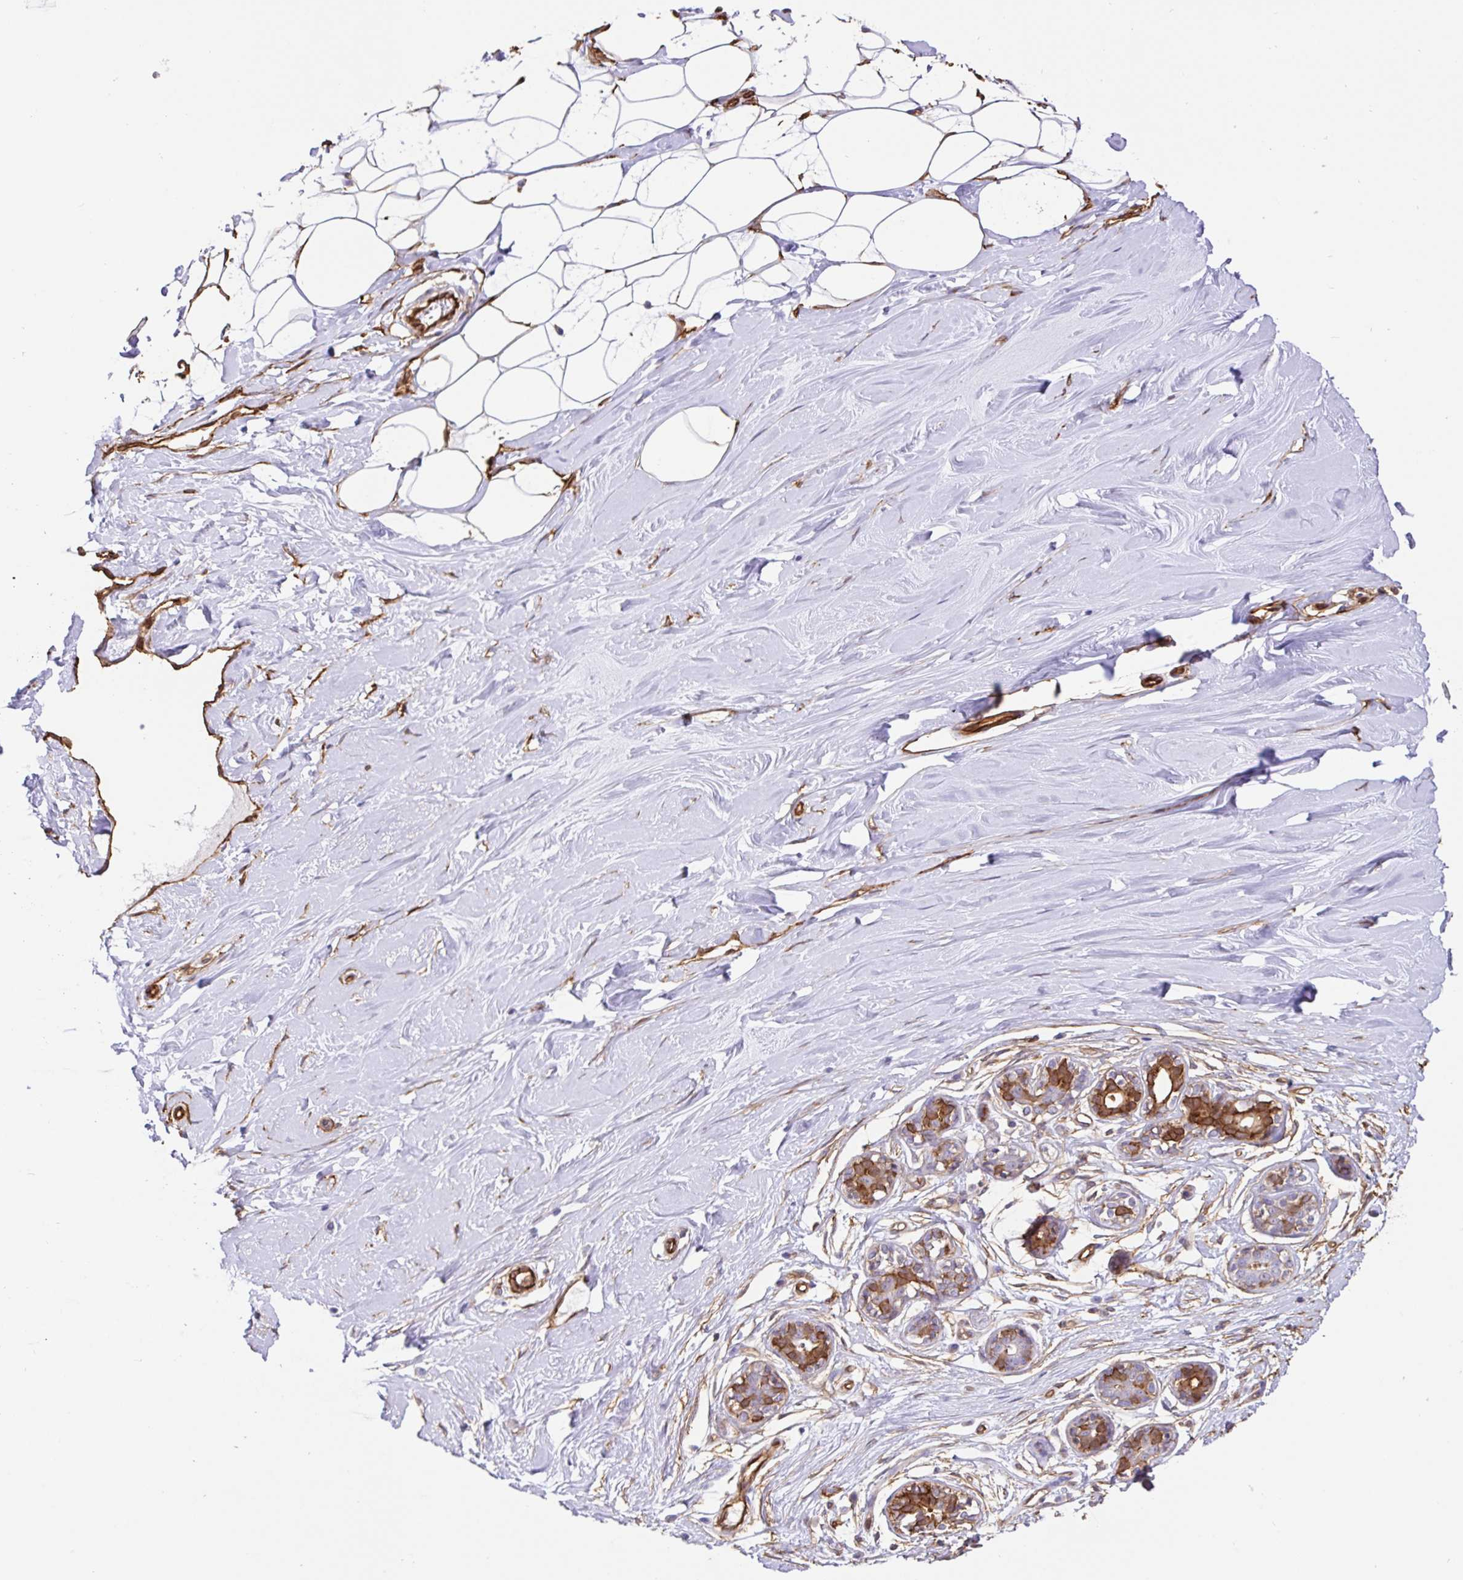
{"staining": {"intensity": "moderate", "quantity": "25%-75%", "location": "cytoplasmic/membranous"}, "tissue": "breast", "cell_type": "Adipocytes", "image_type": "normal", "snomed": [{"axis": "morphology", "description": "Normal tissue, NOS"}, {"axis": "topography", "description": "Breast"}], "caption": "A brown stain labels moderate cytoplasmic/membranous positivity of a protein in adipocytes of unremarkable breast. (Stains: DAB (3,3'-diaminobenzidine) in brown, nuclei in blue, Microscopy: brightfield microscopy at high magnification).", "gene": "ANXA2", "patient": {"sex": "female", "age": 27}}